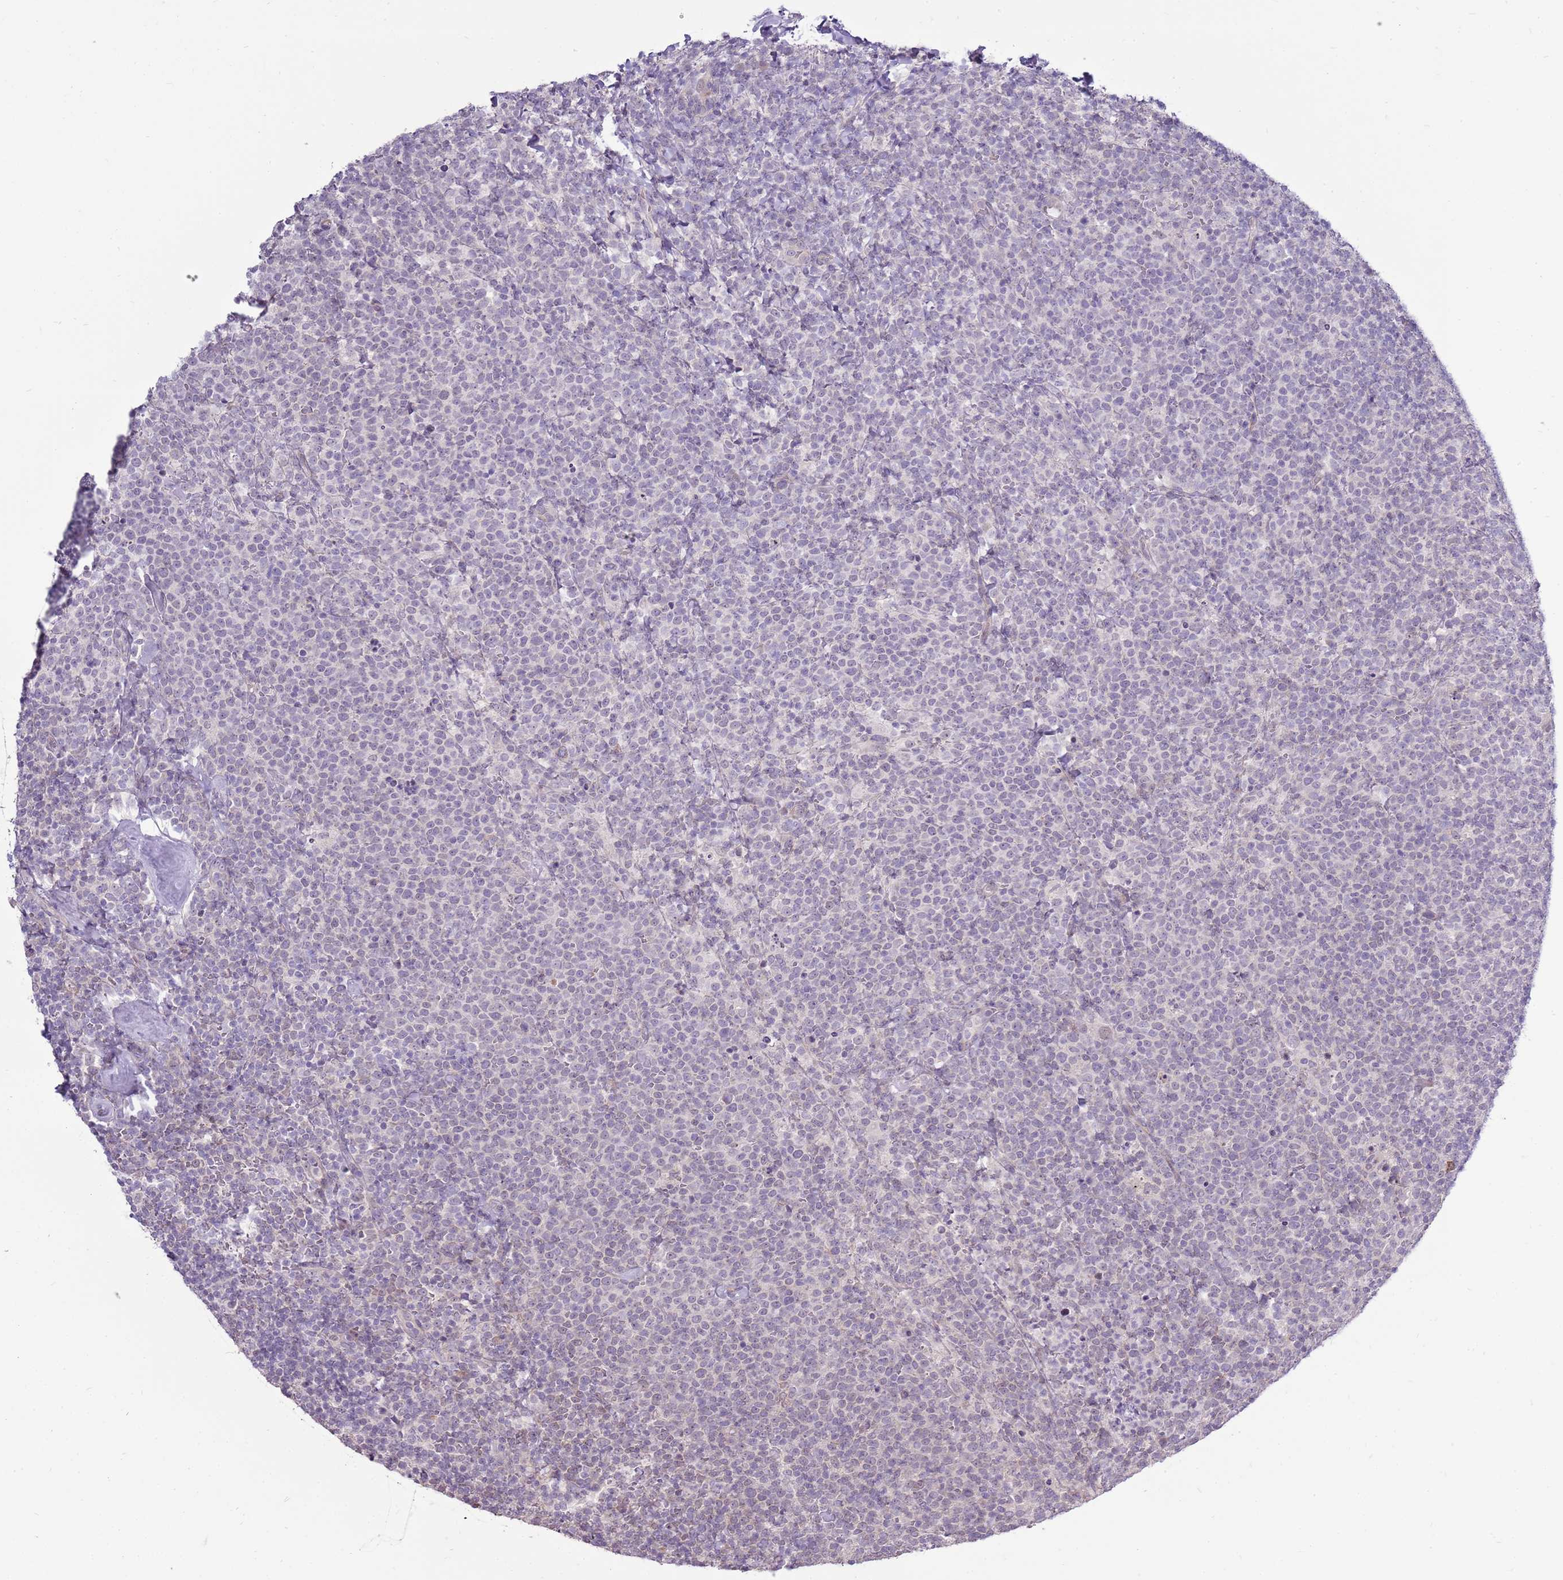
{"staining": {"intensity": "negative", "quantity": "none", "location": "none"}, "tissue": "lymphoma", "cell_type": "Tumor cells", "image_type": "cancer", "snomed": [{"axis": "morphology", "description": "Malignant lymphoma, non-Hodgkin's type, High grade"}, {"axis": "topography", "description": "Lymph node"}], "caption": "Image shows no significant protein positivity in tumor cells of lymphoma.", "gene": "UGGT2", "patient": {"sex": "male", "age": 61}}